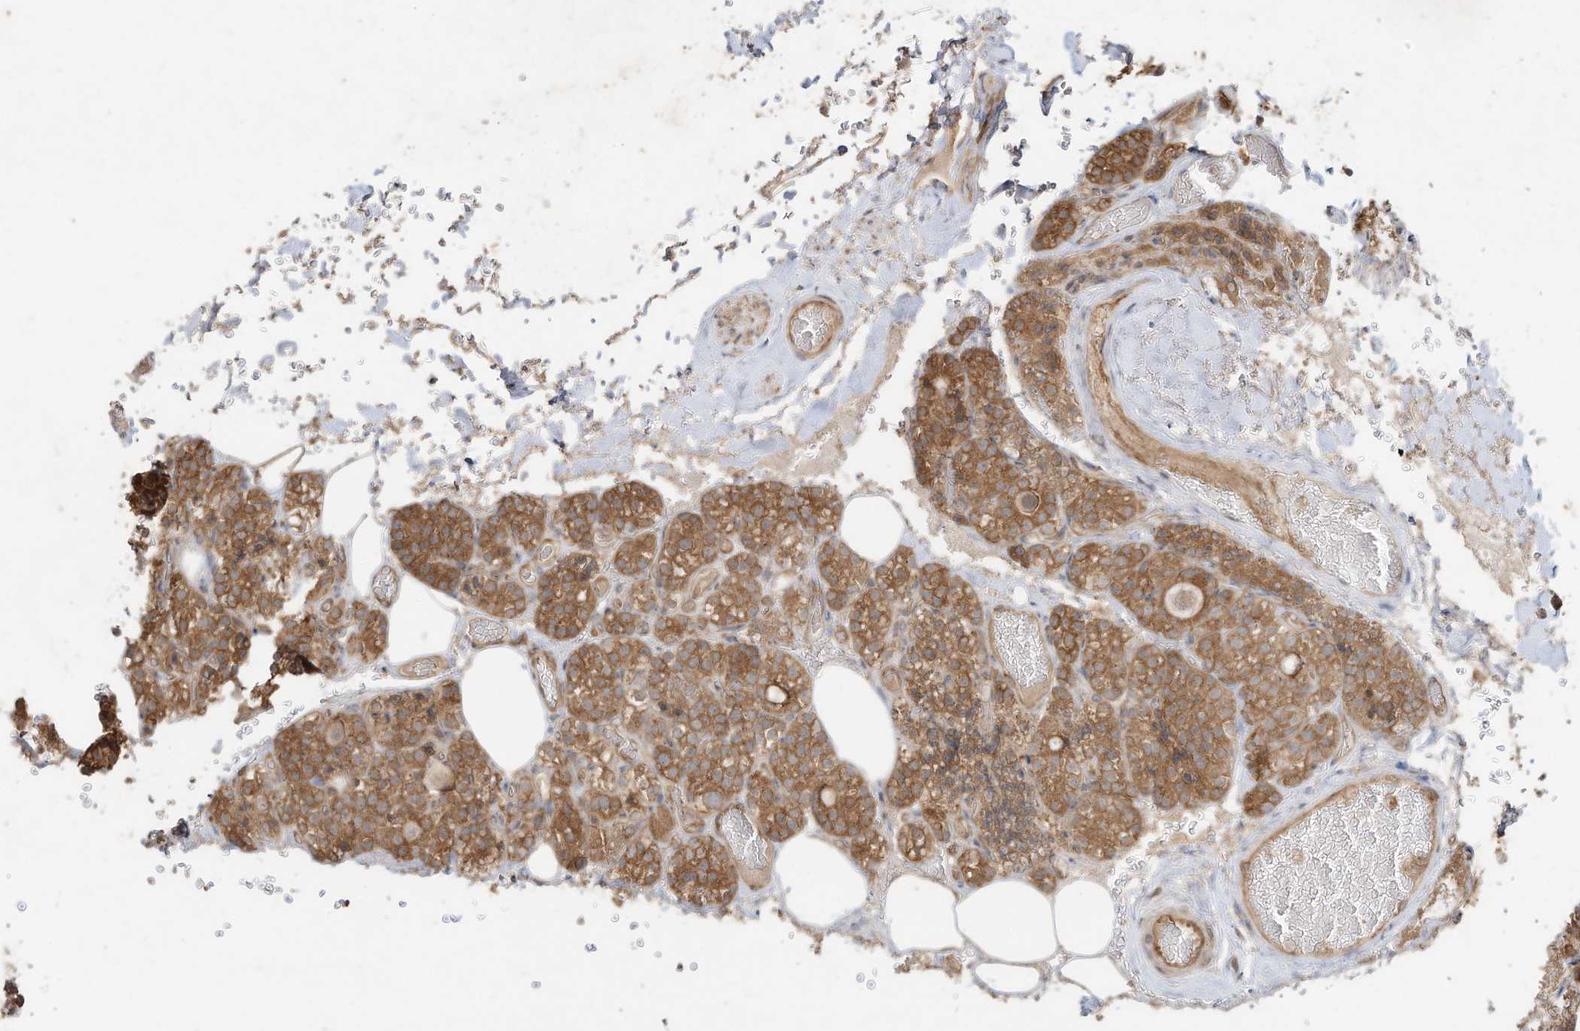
{"staining": {"intensity": "moderate", "quantity": ">75%", "location": "cytoplasmic/membranous"}, "tissue": "parathyroid gland", "cell_type": "Glandular cells", "image_type": "normal", "snomed": [{"axis": "morphology", "description": "Normal tissue, NOS"}, {"axis": "topography", "description": "Parathyroid gland"}], "caption": "Unremarkable parathyroid gland was stained to show a protein in brown. There is medium levels of moderate cytoplasmic/membranous staining in about >75% of glandular cells. The staining is performed using DAB brown chromogen to label protein expression. The nuclei are counter-stained blue using hematoxylin.", "gene": "DYNC1I2", "patient": {"sex": "male", "age": 87}}